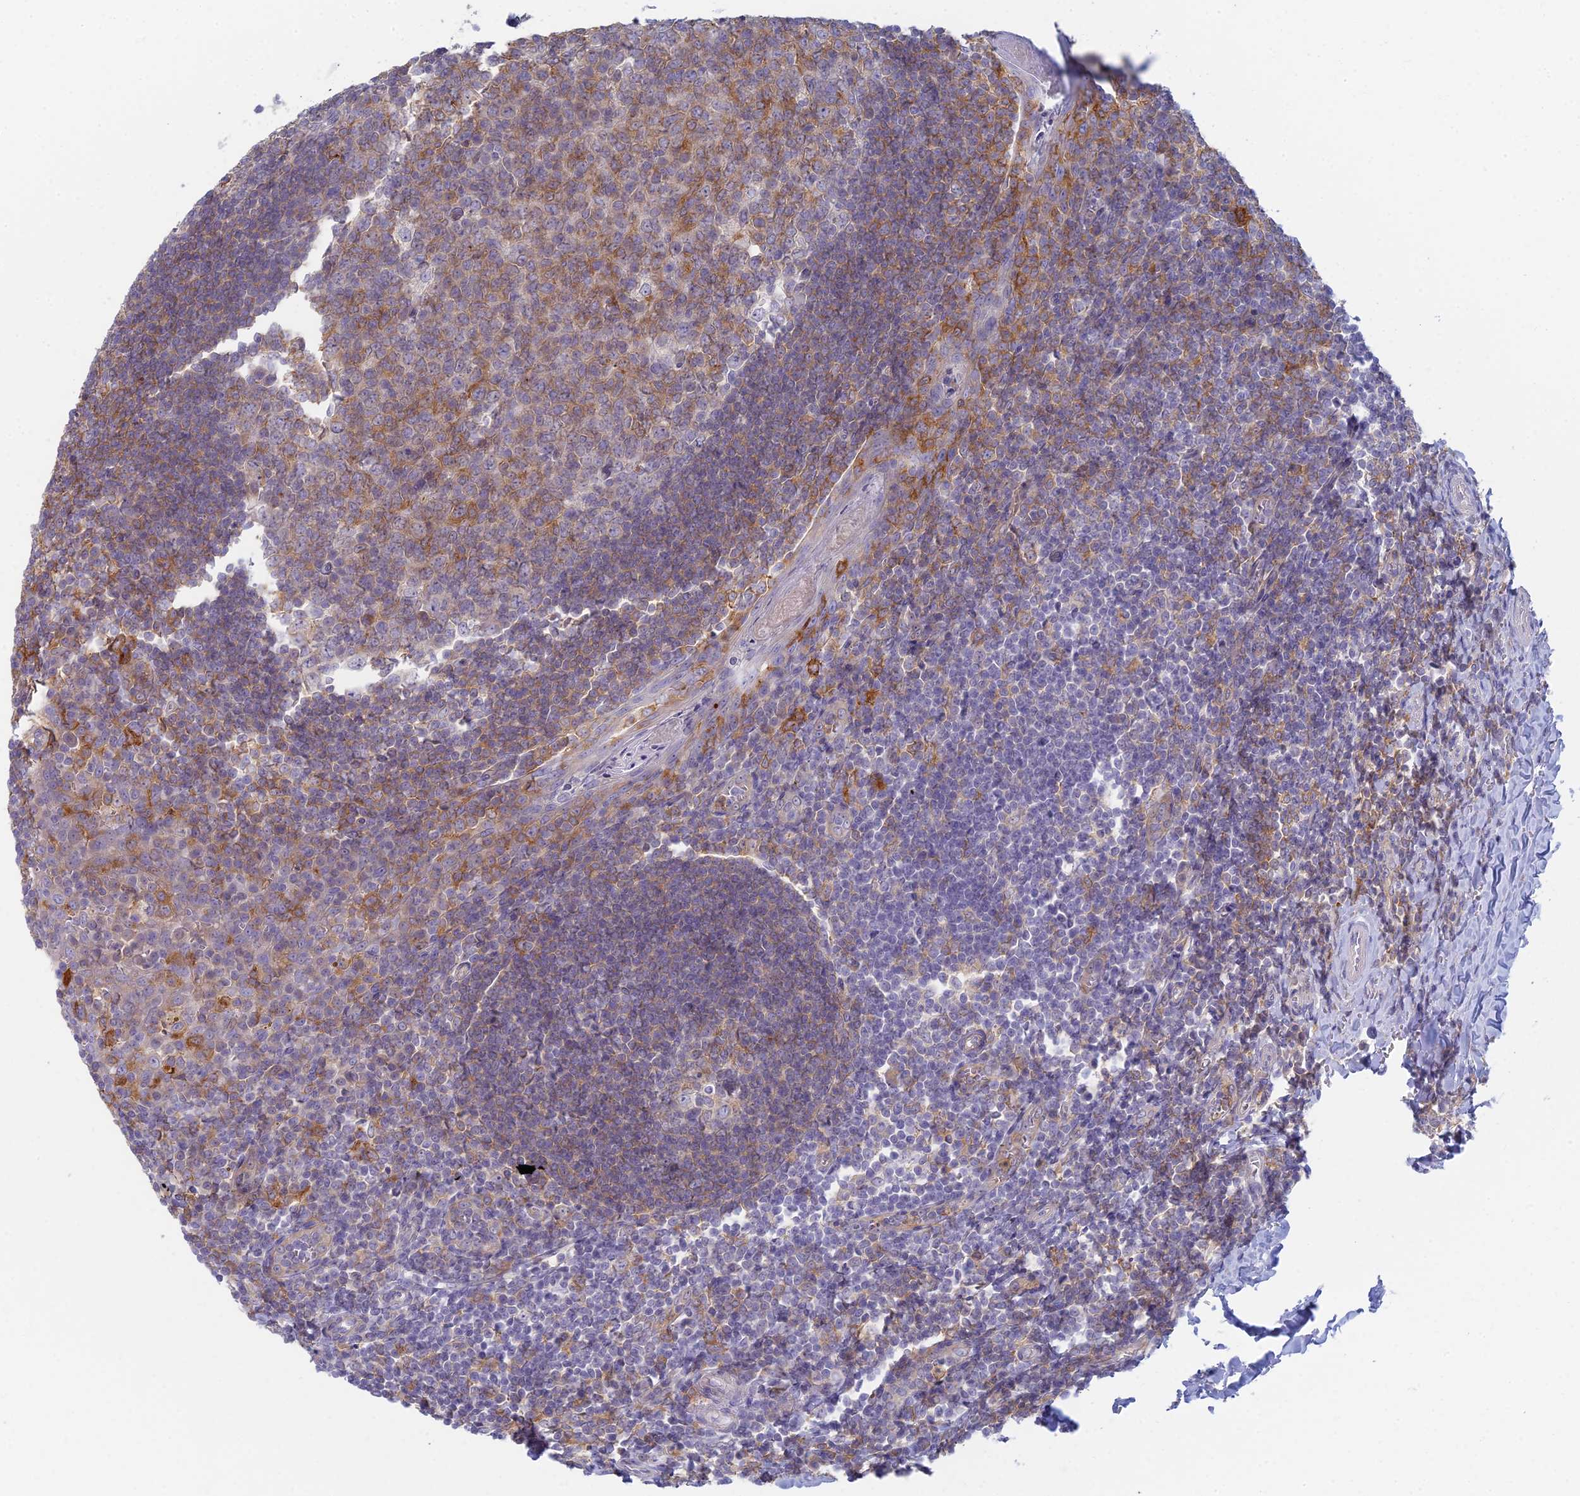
{"staining": {"intensity": "moderate", "quantity": "<25%", "location": "cytoplasmic/membranous"}, "tissue": "tonsil", "cell_type": "Germinal center cells", "image_type": "normal", "snomed": [{"axis": "morphology", "description": "Normal tissue, NOS"}, {"axis": "topography", "description": "Tonsil"}], "caption": "Unremarkable tonsil shows moderate cytoplasmic/membranous positivity in about <25% of germinal center cells, visualized by immunohistochemistry. The staining was performed using DAB, with brown indicating positive protein expression. Nuclei are stained blue with hematoxylin.", "gene": "STRN4", "patient": {"sex": "male", "age": 27}}